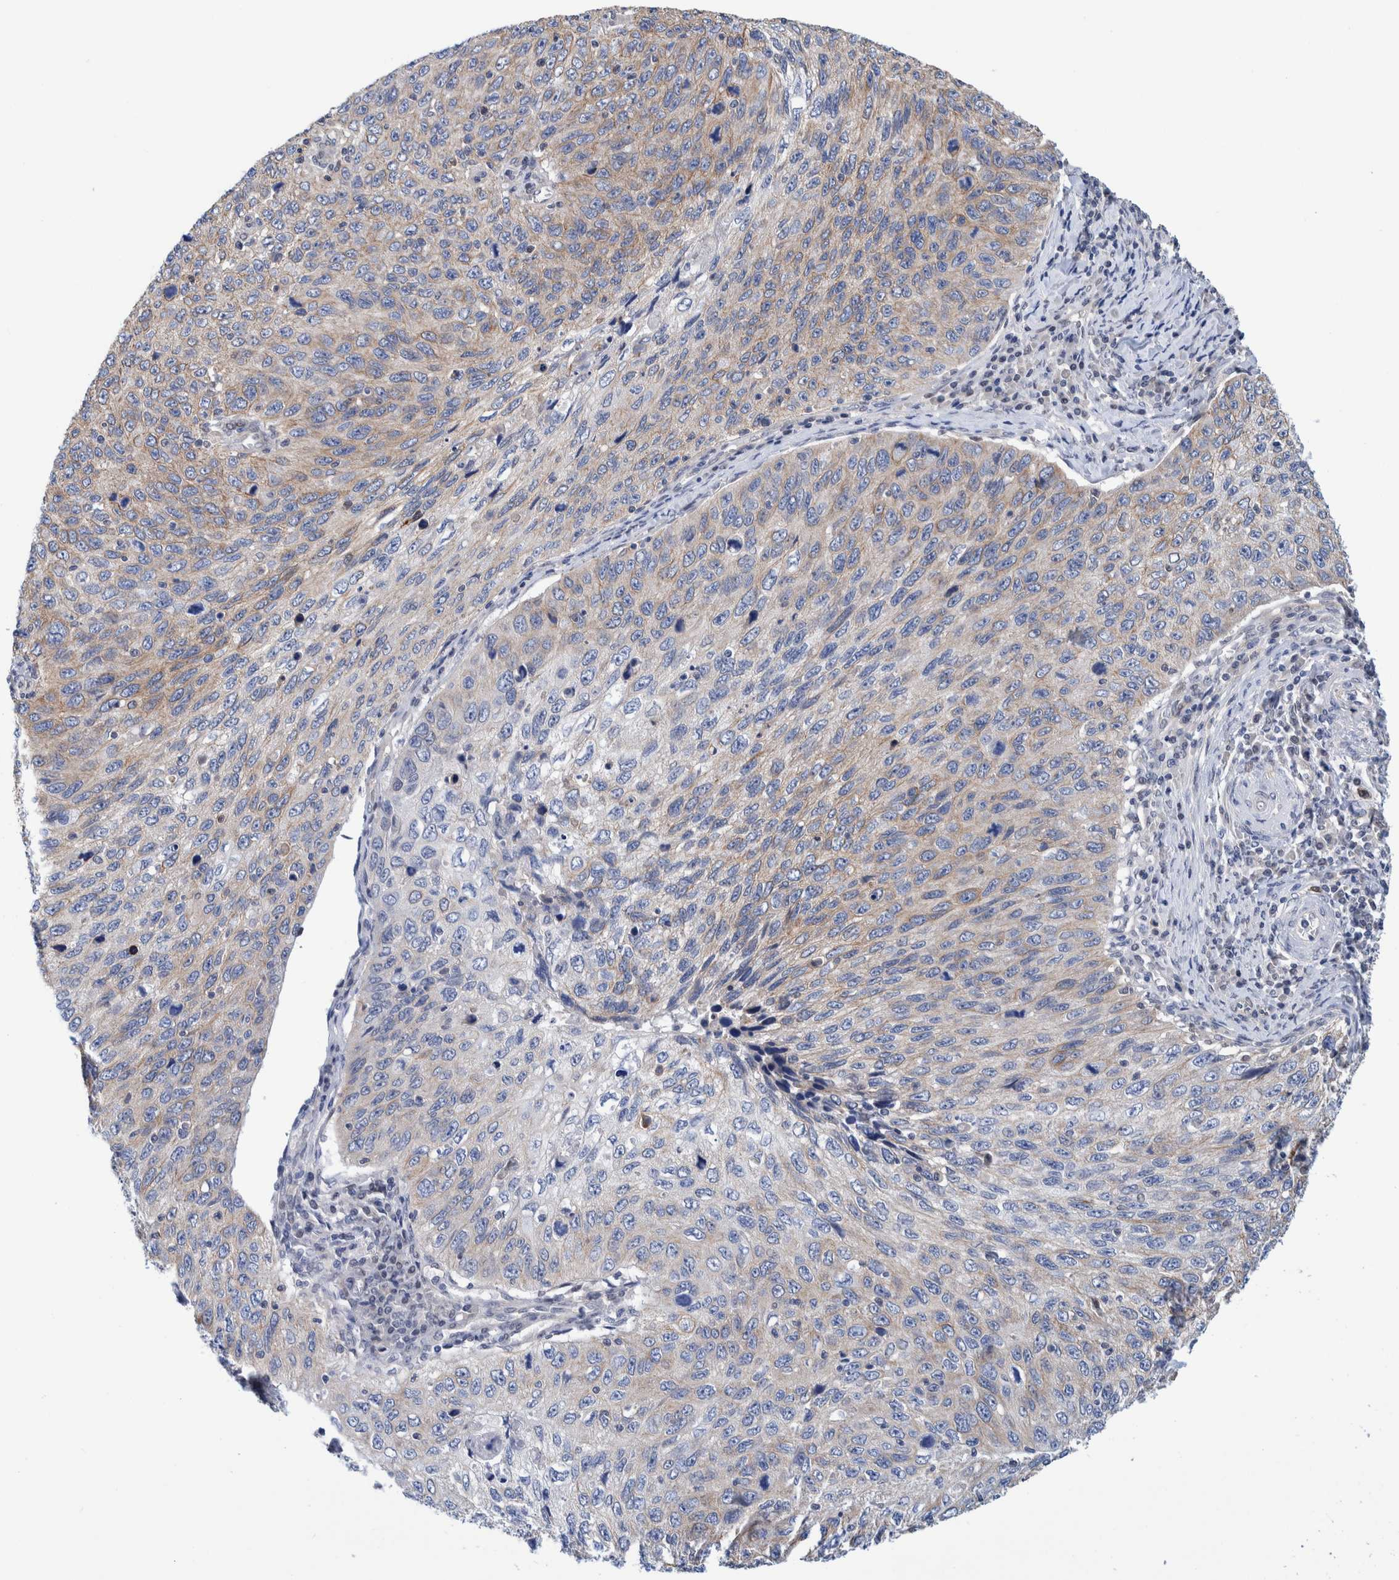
{"staining": {"intensity": "moderate", "quantity": "25%-75%", "location": "cytoplasmic/membranous"}, "tissue": "cervical cancer", "cell_type": "Tumor cells", "image_type": "cancer", "snomed": [{"axis": "morphology", "description": "Squamous cell carcinoma, NOS"}, {"axis": "topography", "description": "Cervix"}], "caption": "Immunohistochemistry (IHC) of cervical squamous cell carcinoma shows medium levels of moderate cytoplasmic/membranous positivity in approximately 25%-75% of tumor cells. (Stains: DAB in brown, nuclei in blue, Microscopy: brightfield microscopy at high magnification).", "gene": "PFAS", "patient": {"sex": "female", "age": 53}}